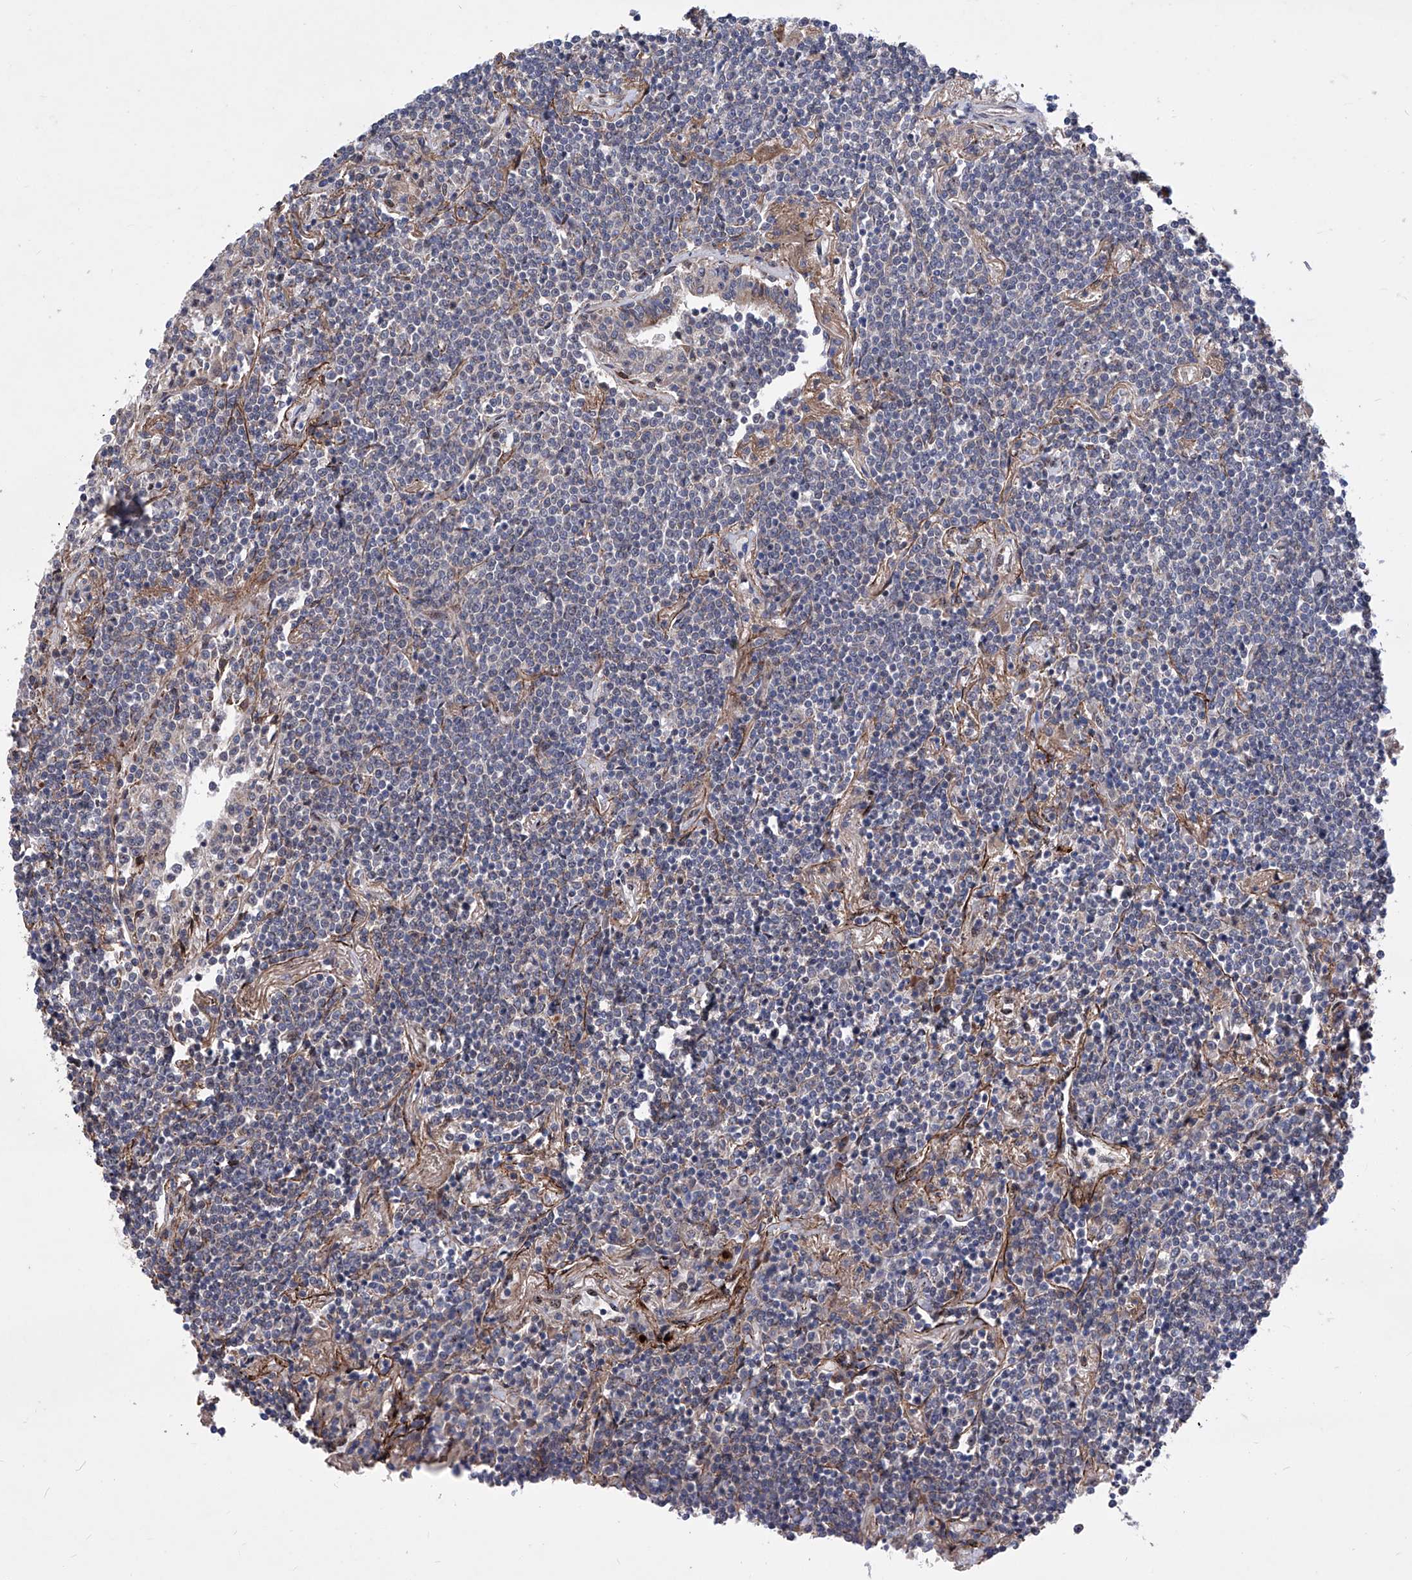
{"staining": {"intensity": "negative", "quantity": "none", "location": "none"}, "tissue": "lymphoma", "cell_type": "Tumor cells", "image_type": "cancer", "snomed": [{"axis": "morphology", "description": "Malignant lymphoma, non-Hodgkin's type, Low grade"}, {"axis": "topography", "description": "Lung"}], "caption": "An image of human lymphoma is negative for staining in tumor cells.", "gene": "KTI12", "patient": {"sex": "female", "age": 71}}